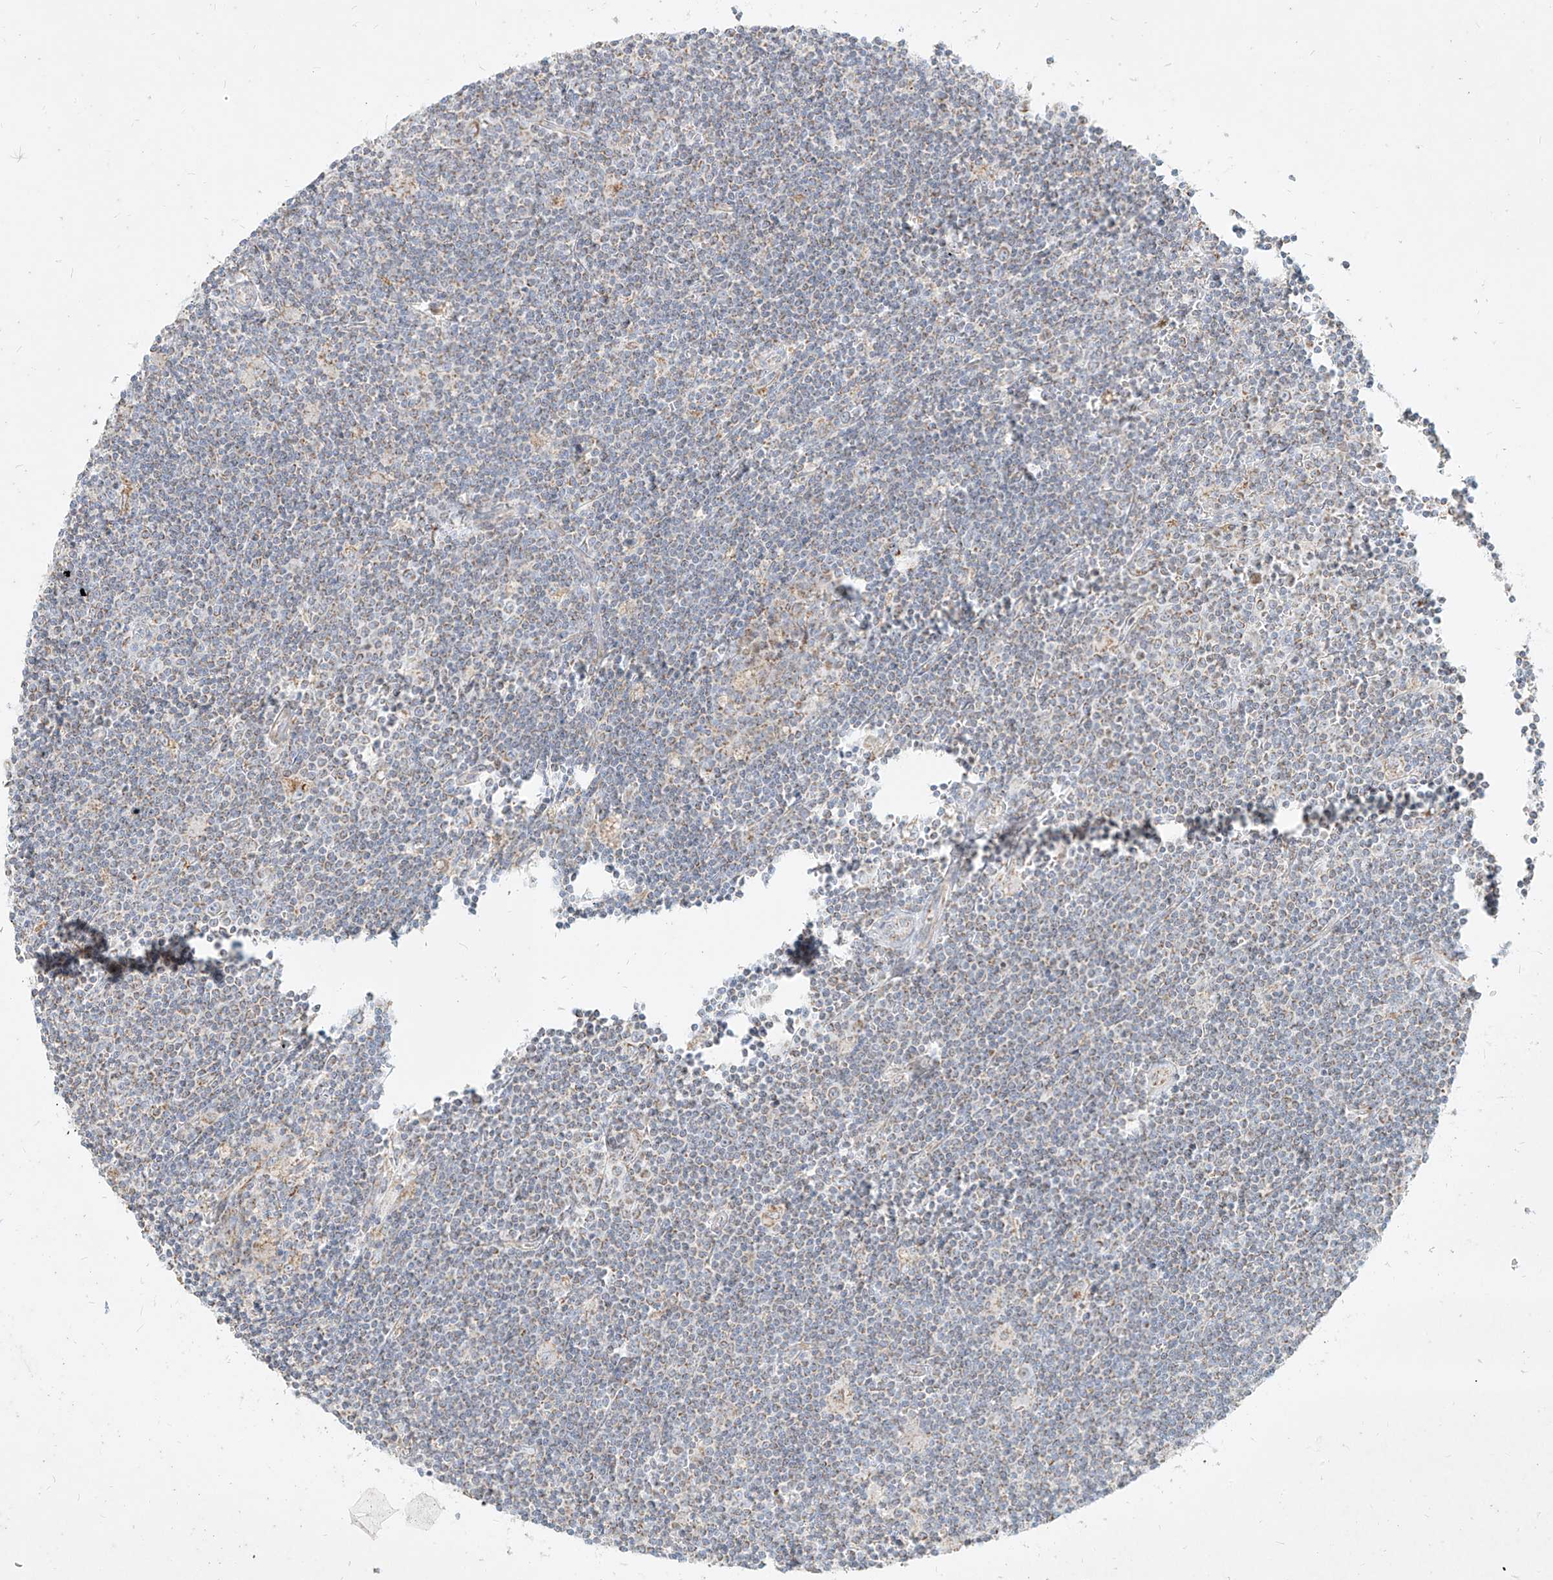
{"staining": {"intensity": "weak", "quantity": "25%-75%", "location": "cytoplasmic/membranous"}, "tissue": "lymphoma", "cell_type": "Tumor cells", "image_type": "cancer", "snomed": [{"axis": "morphology", "description": "Malignant lymphoma, non-Hodgkin's type, Low grade"}, {"axis": "topography", "description": "Spleen"}], "caption": "Protein expression analysis of human lymphoma reveals weak cytoplasmic/membranous positivity in about 25%-75% of tumor cells.", "gene": "MTX2", "patient": {"sex": "male", "age": 76}}